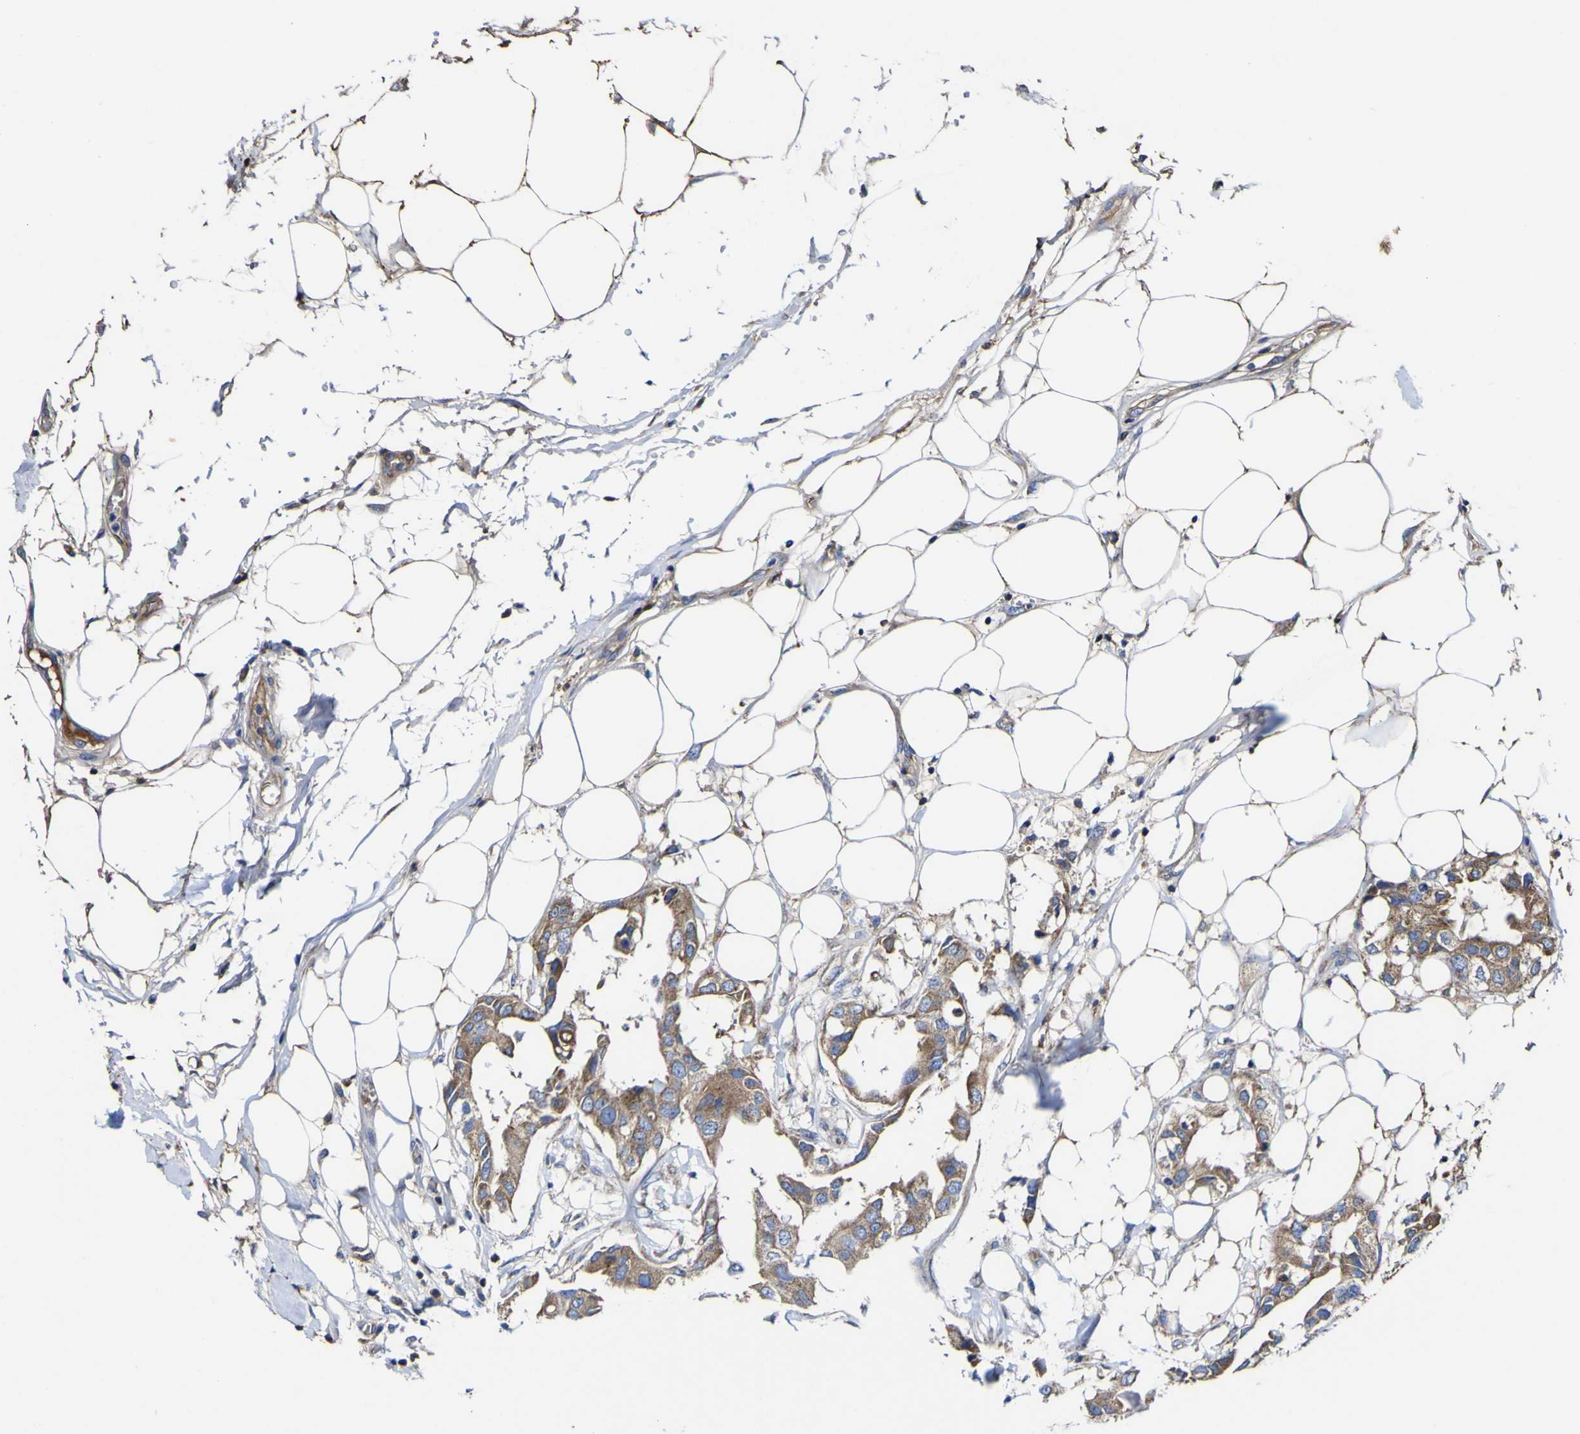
{"staining": {"intensity": "moderate", "quantity": ">75%", "location": "cytoplasmic/membranous"}, "tissue": "breast cancer", "cell_type": "Tumor cells", "image_type": "cancer", "snomed": [{"axis": "morphology", "description": "Duct carcinoma"}, {"axis": "topography", "description": "Breast"}], "caption": "The micrograph reveals staining of breast cancer (intraductal carcinoma), revealing moderate cytoplasmic/membranous protein staining (brown color) within tumor cells.", "gene": "CCDC90B", "patient": {"sex": "female", "age": 40}}